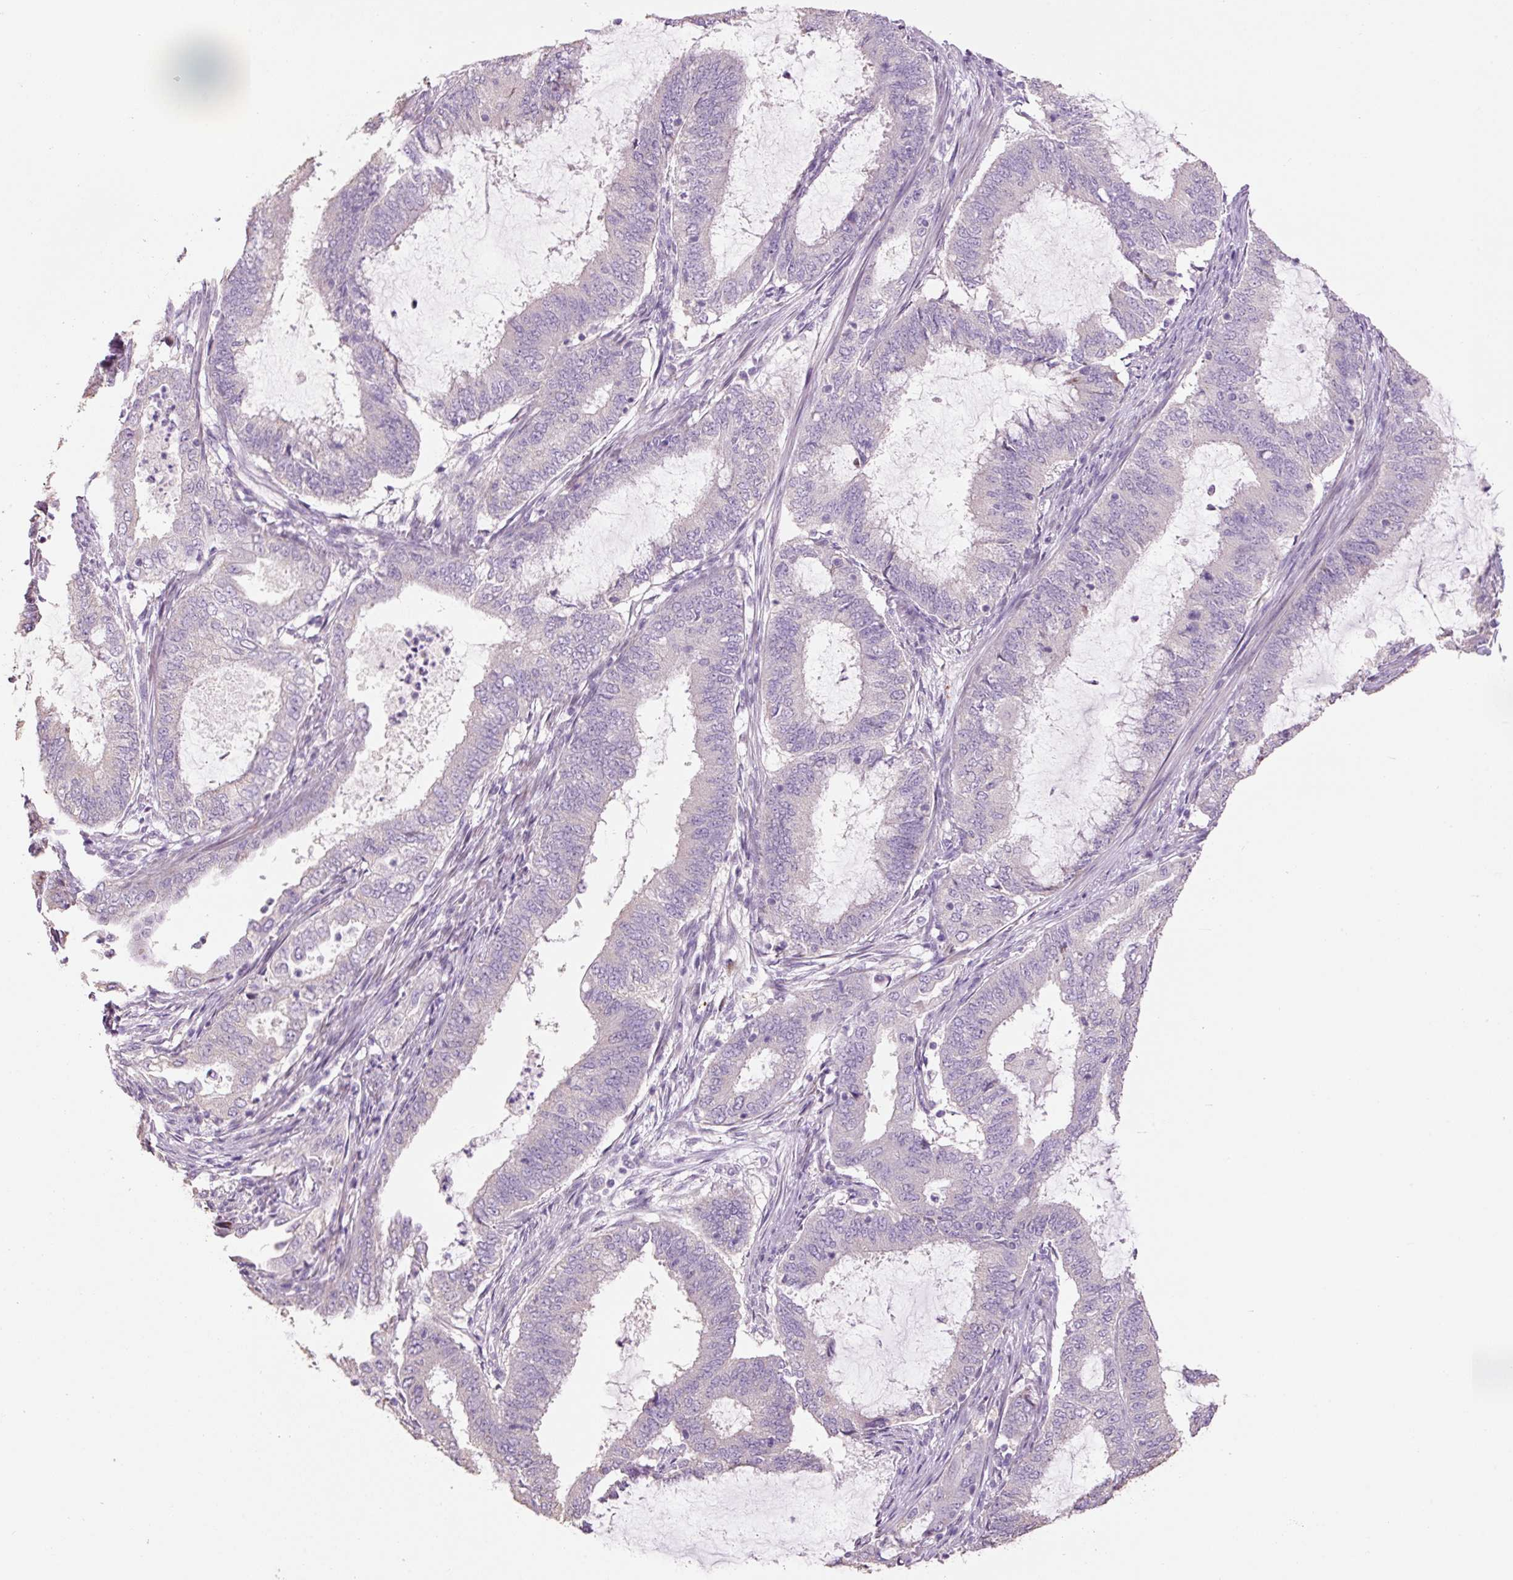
{"staining": {"intensity": "negative", "quantity": "none", "location": "none"}, "tissue": "endometrial cancer", "cell_type": "Tumor cells", "image_type": "cancer", "snomed": [{"axis": "morphology", "description": "Adenocarcinoma, NOS"}, {"axis": "topography", "description": "Endometrium"}], "caption": "Adenocarcinoma (endometrial) was stained to show a protein in brown. There is no significant staining in tumor cells.", "gene": "HAX1", "patient": {"sex": "female", "age": 51}}